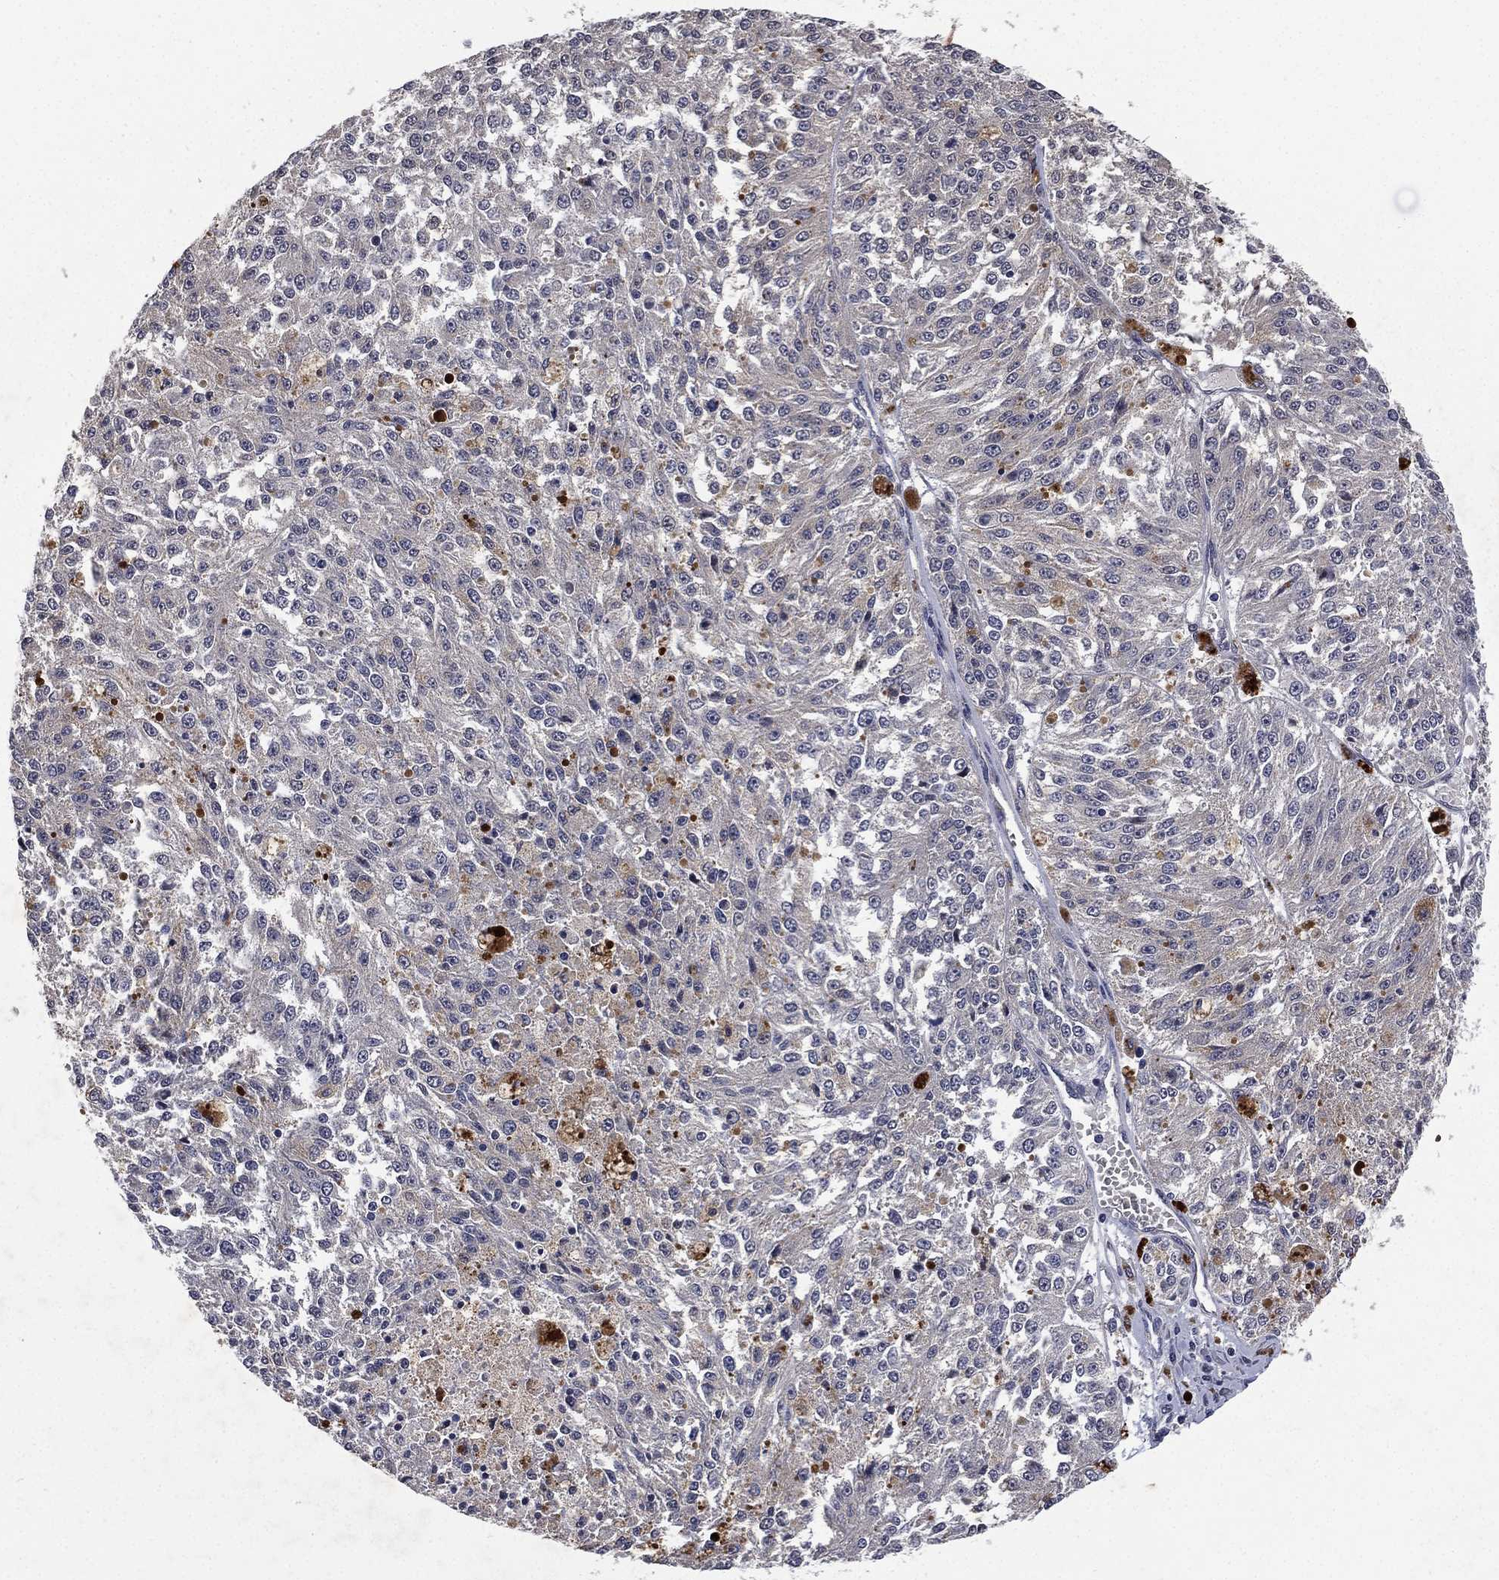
{"staining": {"intensity": "negative", "quantity": "none", "location": "none"}, "tissue": "melanoma", "cell_type": "Tumor cells", "image_type": "cancer", "snomed": [{"axis": "morphology", "description": "Malignant melanoma, Metastatic site"}, {"axis": "topography", "description": "Lymph node"}], "caption": "Immunohistochemical staining of malignant melanoma (metastatic site) demonstrates no significant staining in tumor cells.", "gene": "SELENOO", "patient": {"sex": "female", "age": 64}}